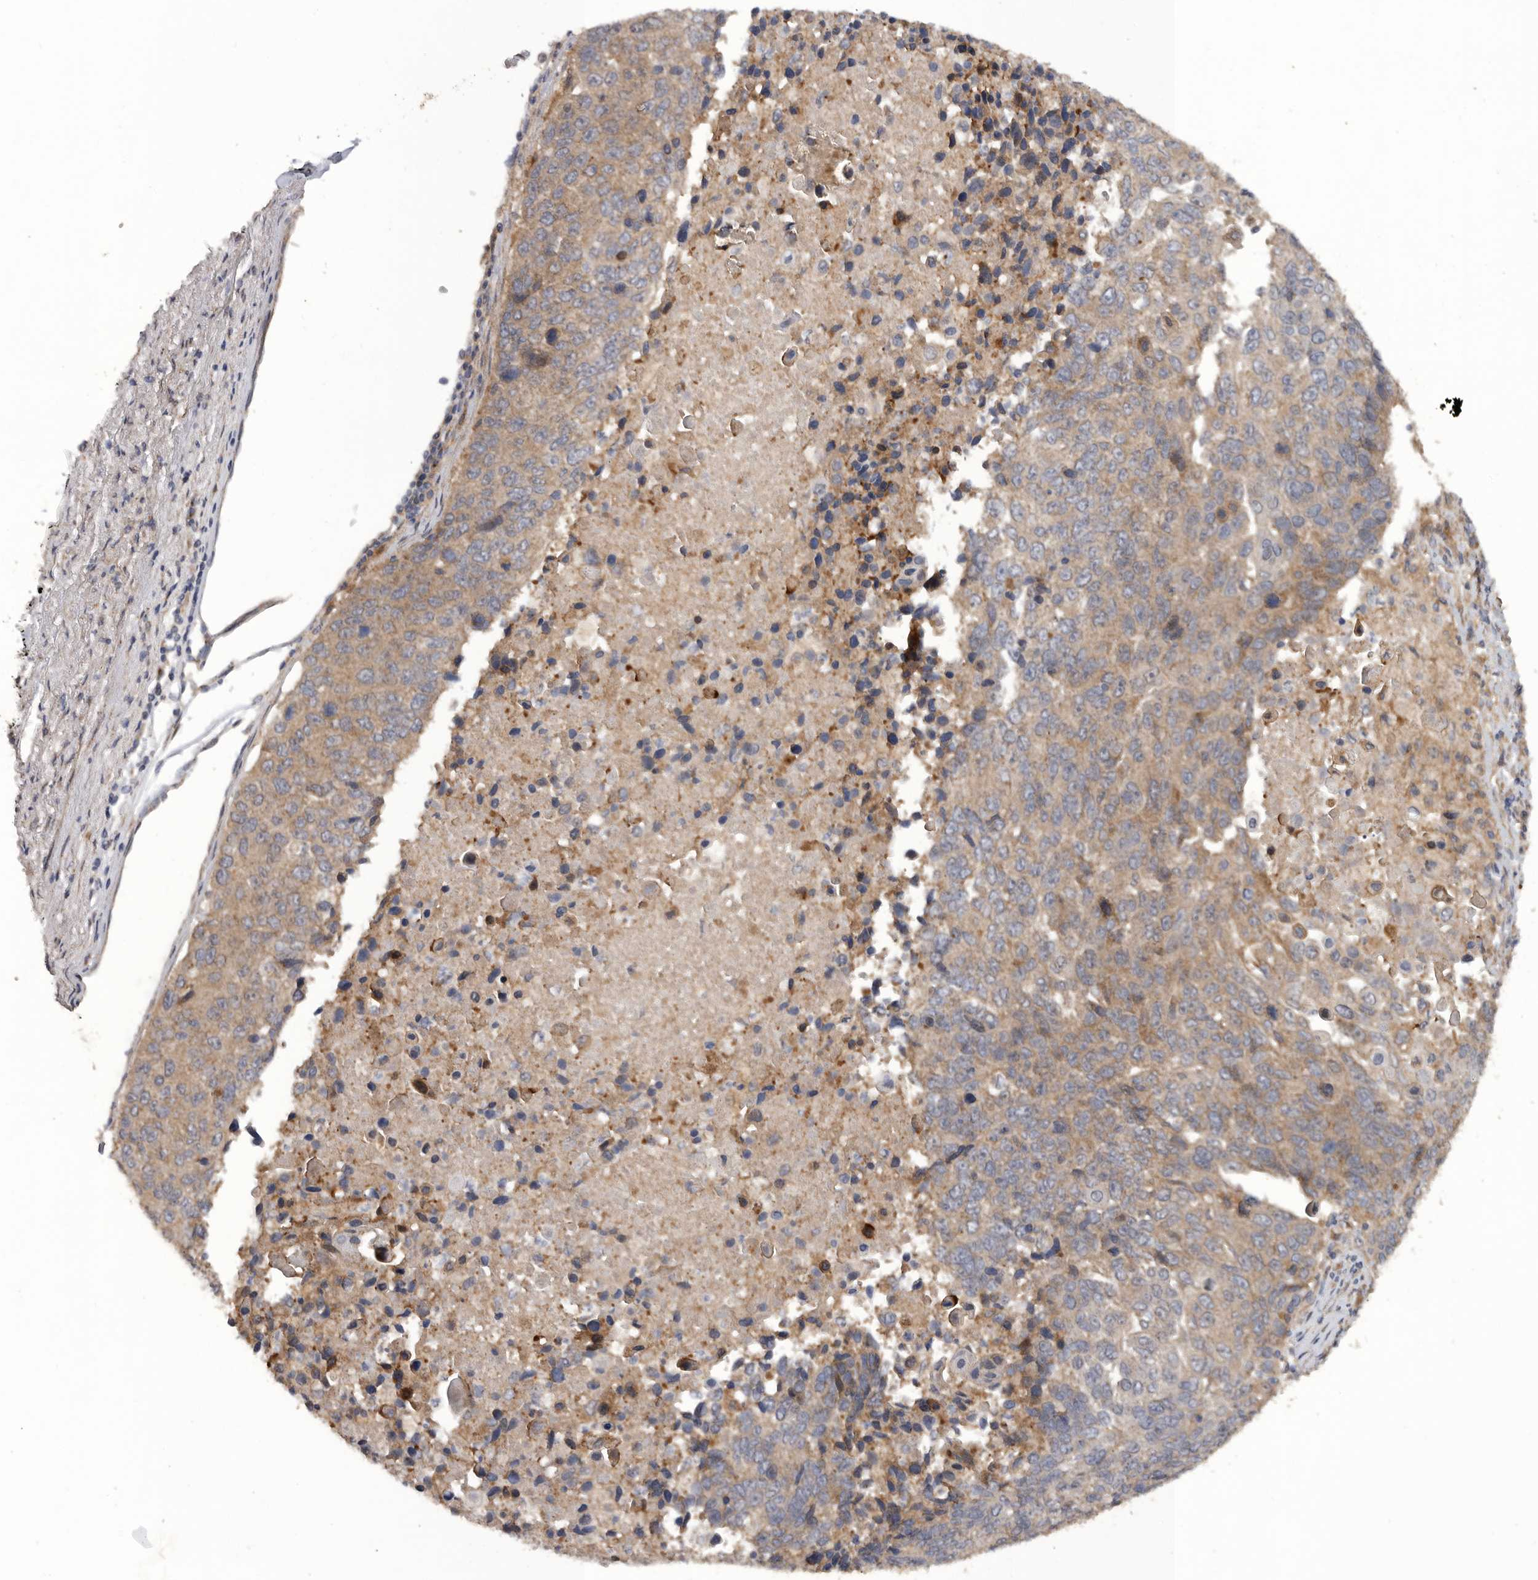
{"staining": {"intensity": "moderate", "quantity": "25%-75%", "location": "cytoplasmic/membranous"}, "tissue": "lung cancer", "cell_type": "Tumor cells", "image_type": "cancer", "snomed": [{"axis": "morphology", "description": "Squamous cell carcinoma, NOS"}, {"axis": "topography", "description": "Lung"}], "caption": "A histopathology image of human lung cancer (squamous cell carcinoma) stained for a protein displays moderate cytoplasmic/membranous brown staining in tumor cells.", "gene": "PODXL2", "patient": {"sex": "male", "age": 66}}